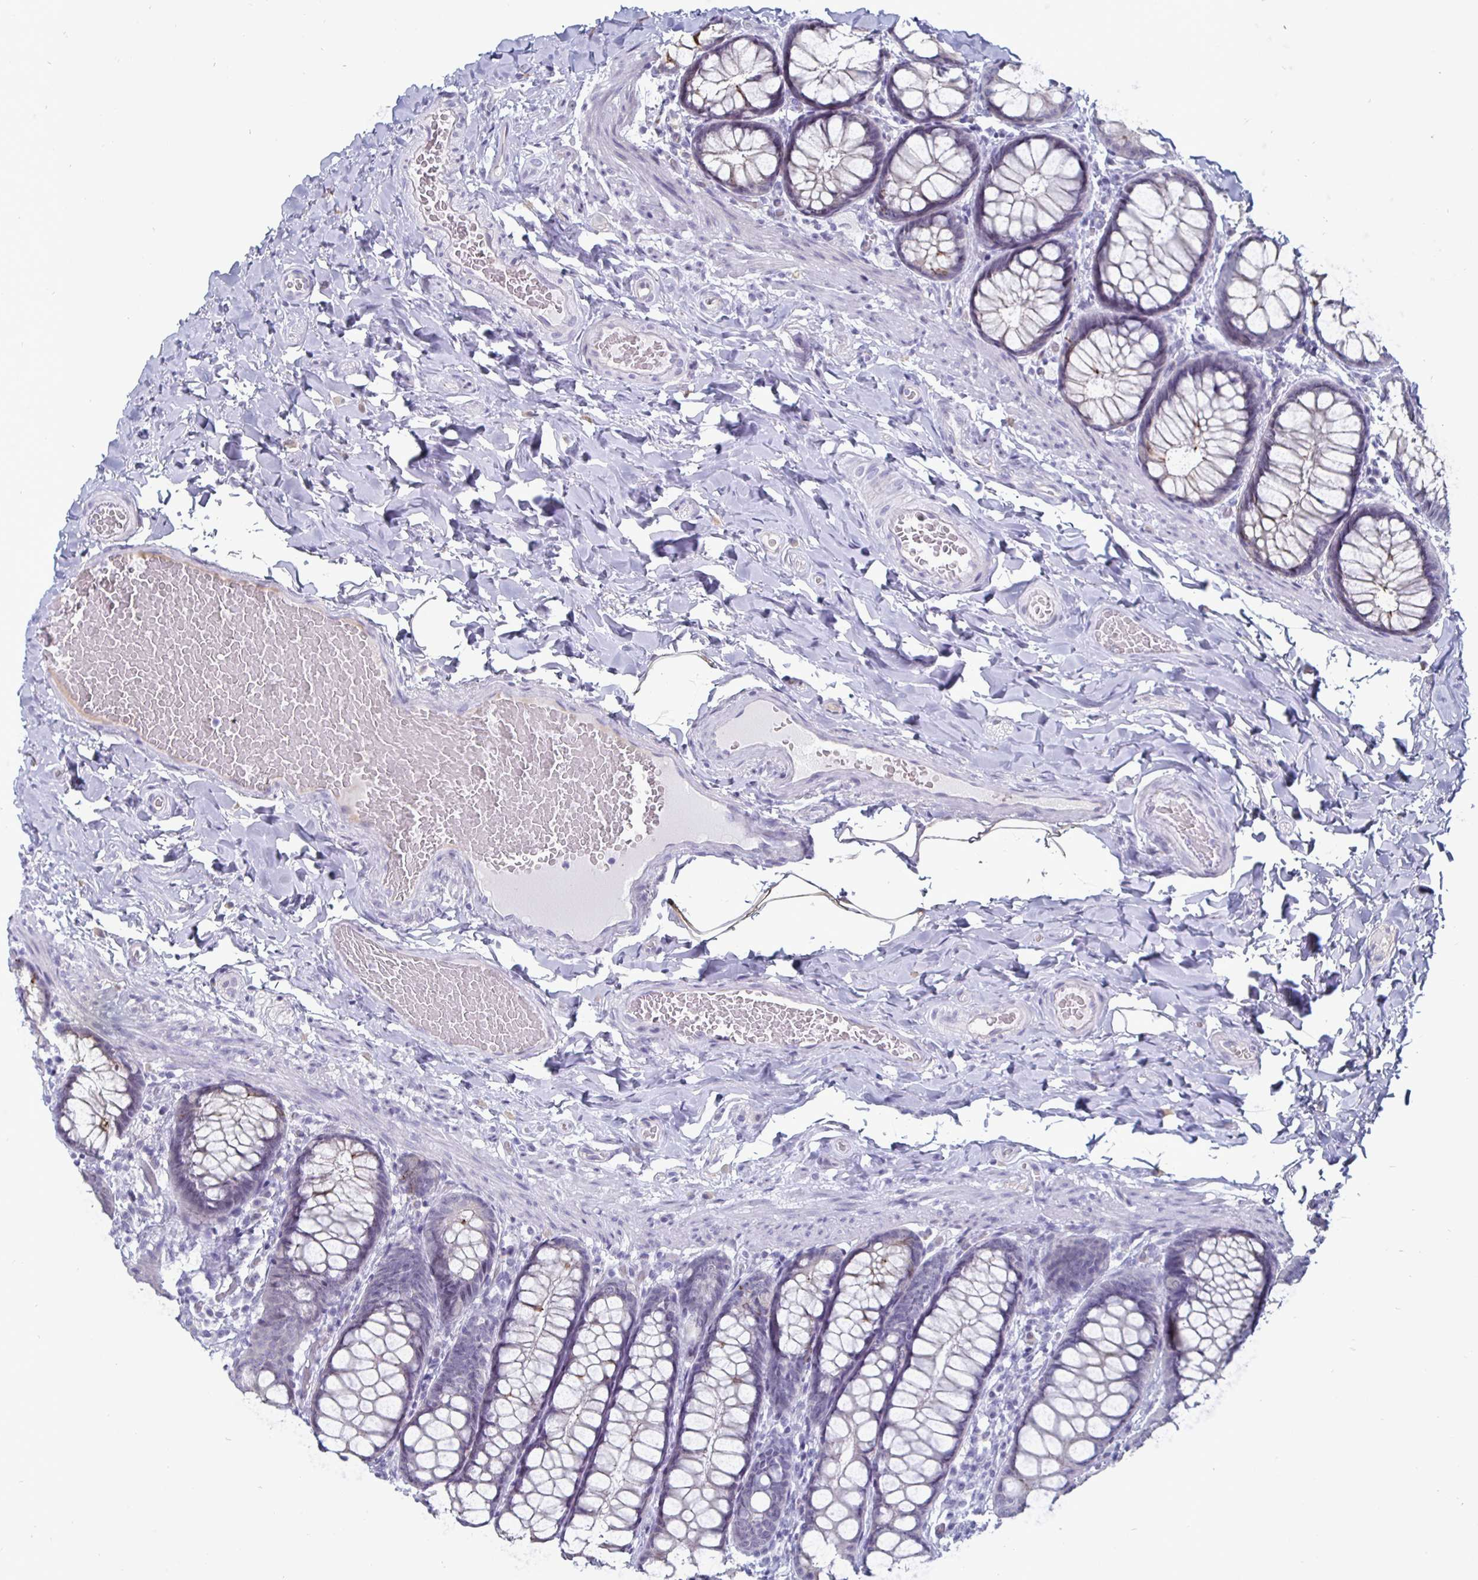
{"staining": {"intensity": "negative", "quantity": "none", "location": "none"}, "tissue": "colon", "cell_type": "Endothelial cells", "image_type": "normal", "snomed": [{"axis": "morphology", "description": "Normal tissue, NOS"}, {"axis": "topography", "description": "Colon"}], "caption": "Photomicrograph shows no significant protein staining in endothelial cells of benign colon. (Brightfield microscopy of DAB IHC at high magnification).", "gene": "OOSP2", "patient": {"sex": "male", "age": 47}}